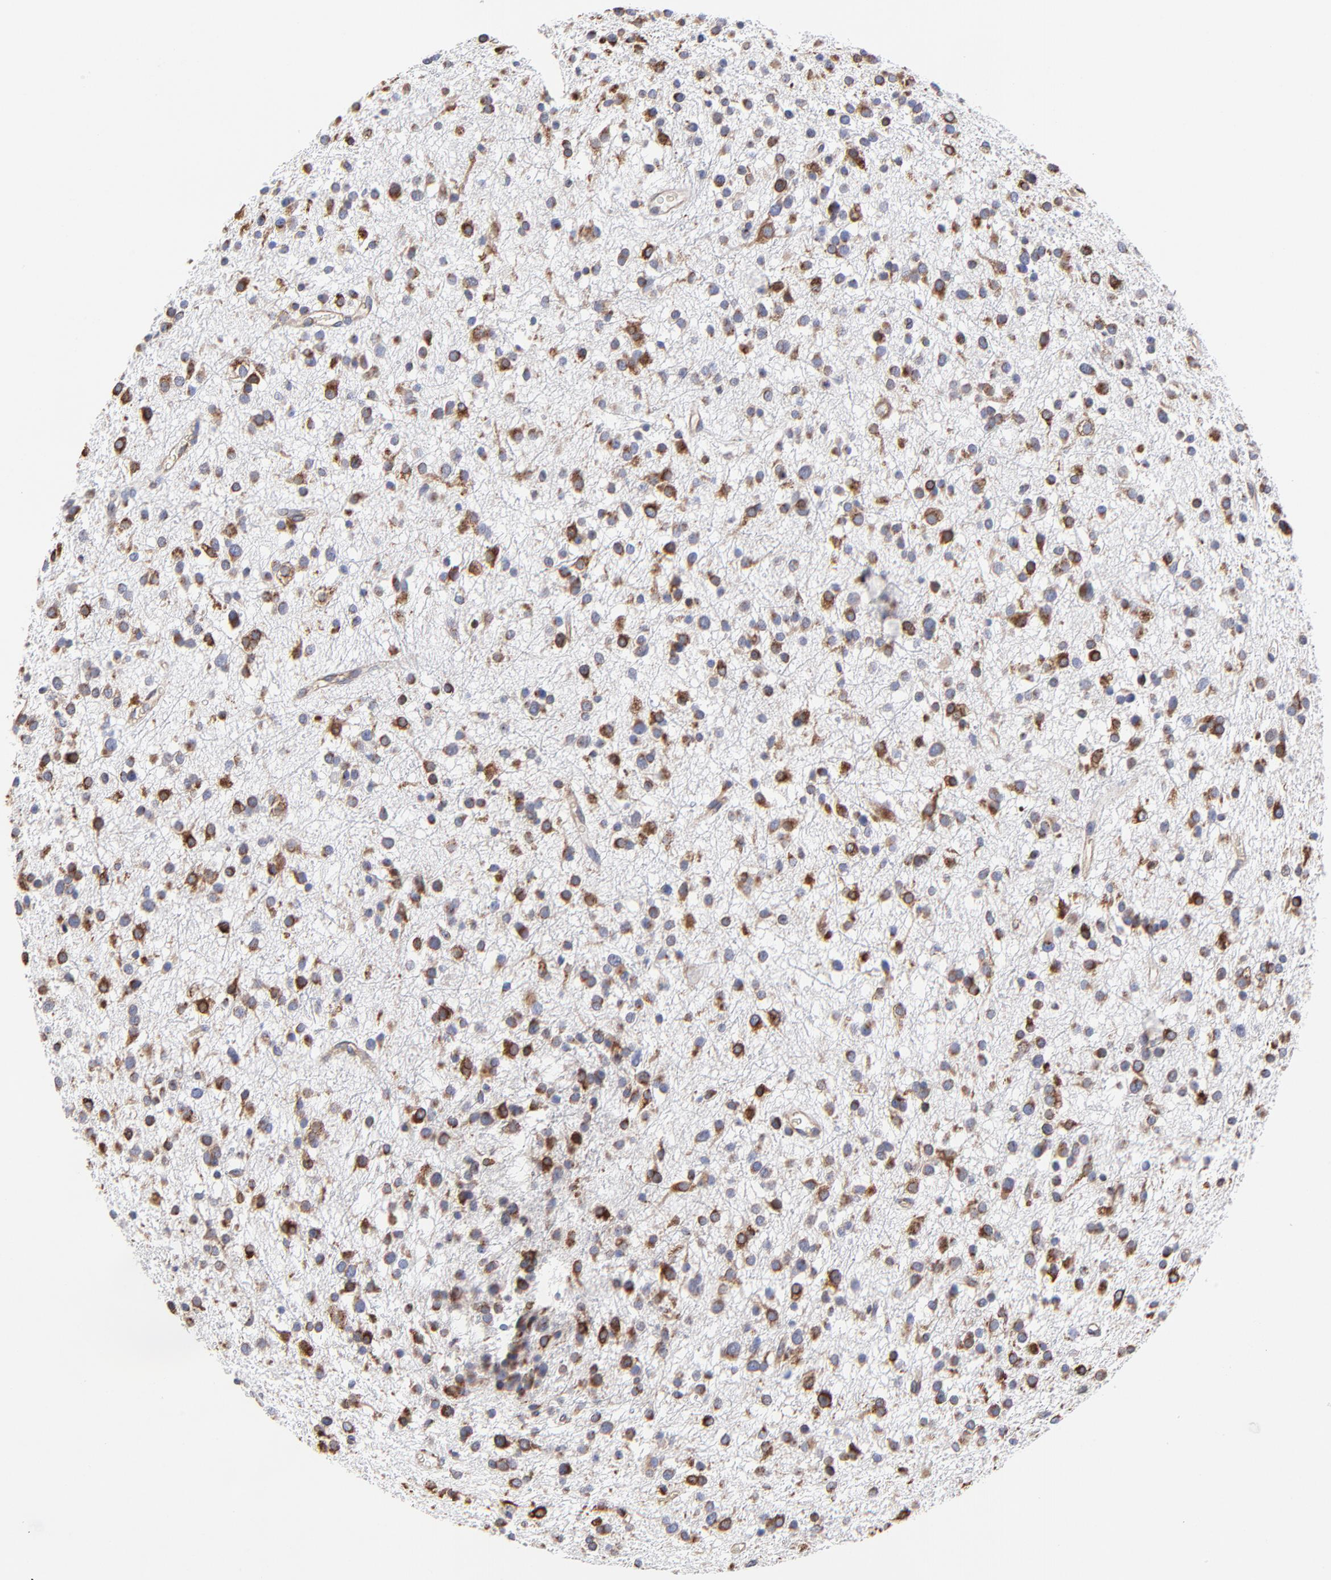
{"staining": {"intensity": "moderate", "quantity": "25%-75%", "location": "cytoplasmic/membranous"}, "tissue": "glioma", "cell_type": "Tumor cells", "image_type": "cancer", "snomed": [{"axis": "morphology", "description": "Glioma, malignant, Low grade"}, {"axis": "topography", "description": "Brain"}], "caption": "Human low-grade glioma (malignant) stained with a protein marker reveals moderate staining in tumor cells.", "gene": "LMAN1", "patient": {"sex": "female", "age": 36}}